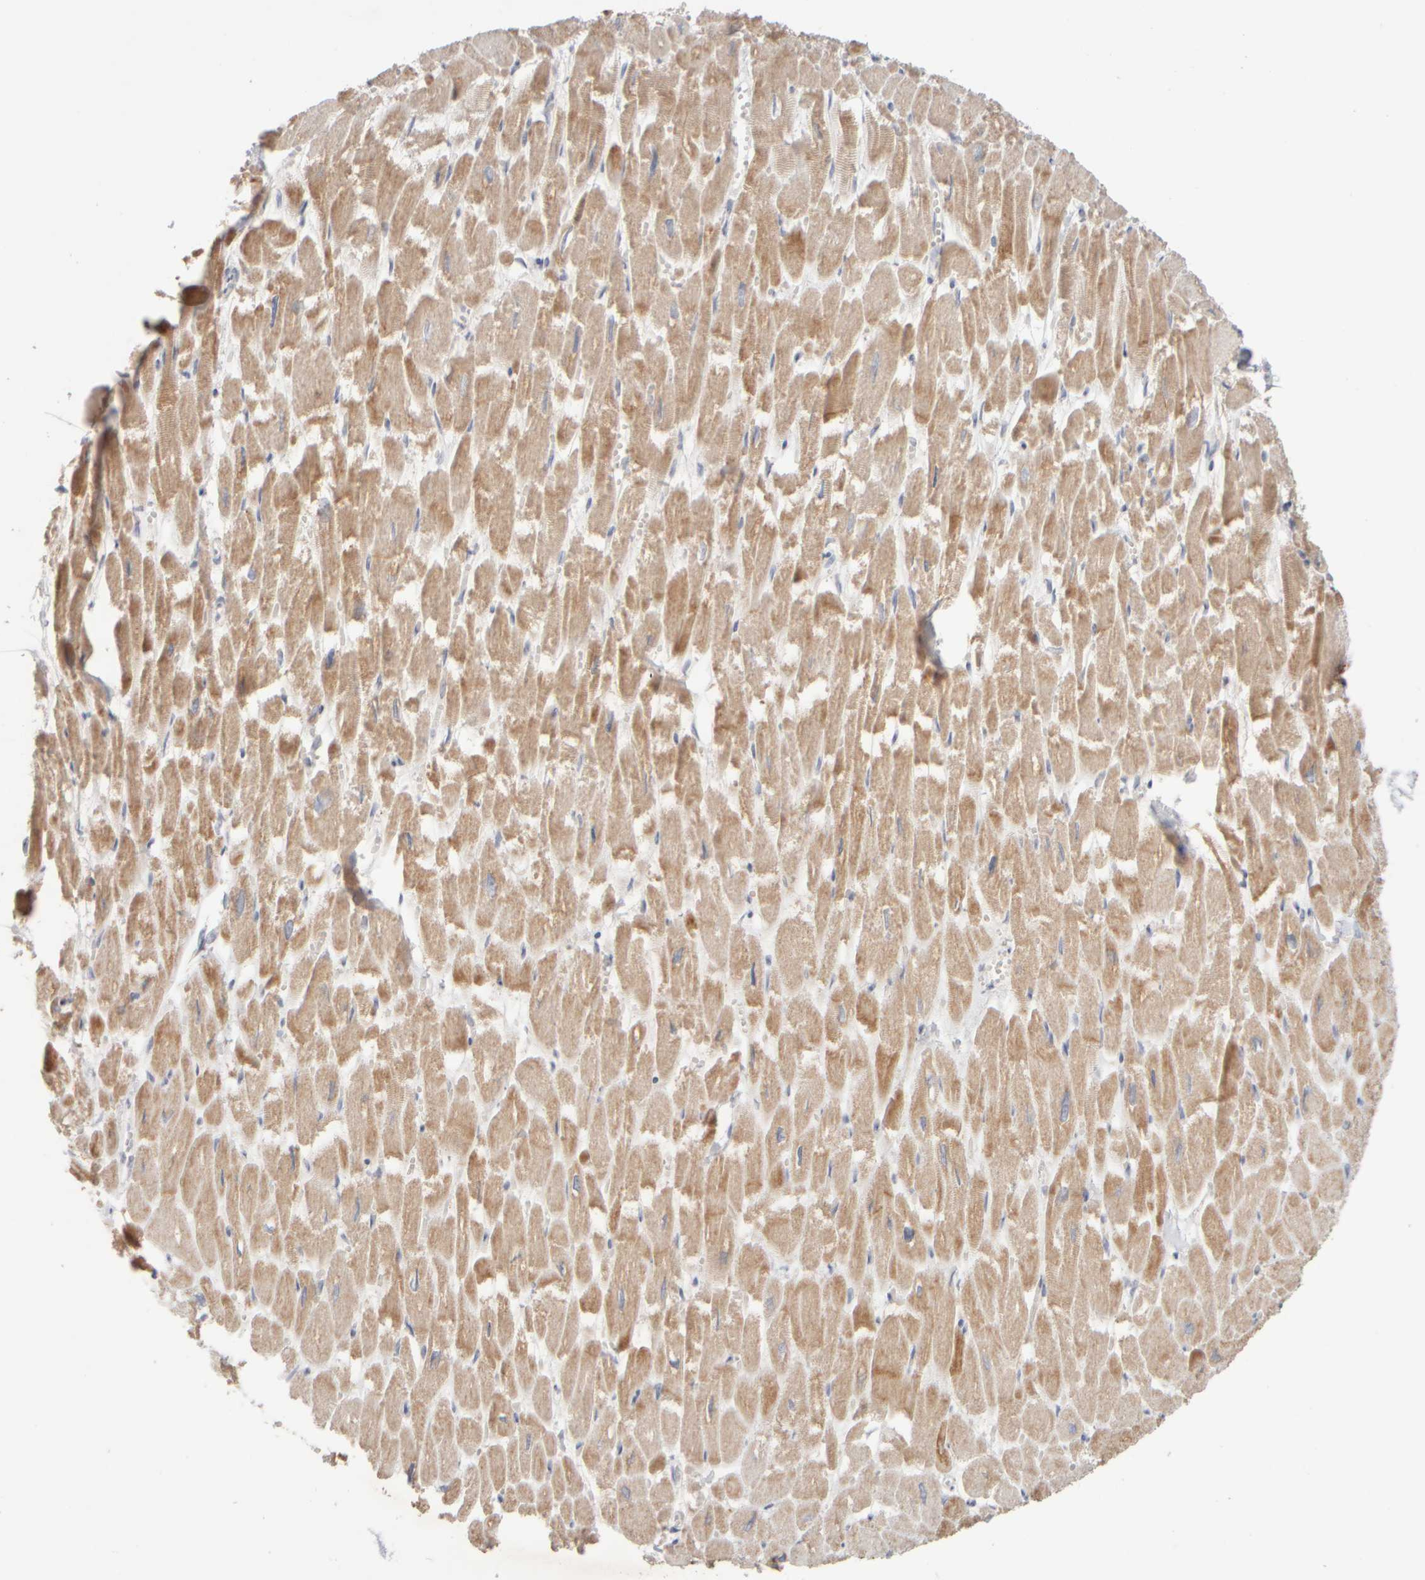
{"staining": {"intensity": "moderate", "quantity": ">75%", "location": "cytoplasmic/membranous"}, "tissue": "heart muscle", "cell_type": "Cardiomyocytes", "image_type": "normal", "snomed": [{"axis": "morphology", "description": "Normal tissue, NOS"}, {"axis": "topography", "description": "Heart"}], "caption": "This histopathology image shows unremarkable heart muscle stained with immunohistochemistry (IHC) to label a protein in brown. The cytoplasmic/membranous of cardiomyocytes show moderate positivity for the protein. Nuclei are counter-stained blue.", "gene": "ZNF112", "patient": {"sex": "male", "age": 54}}